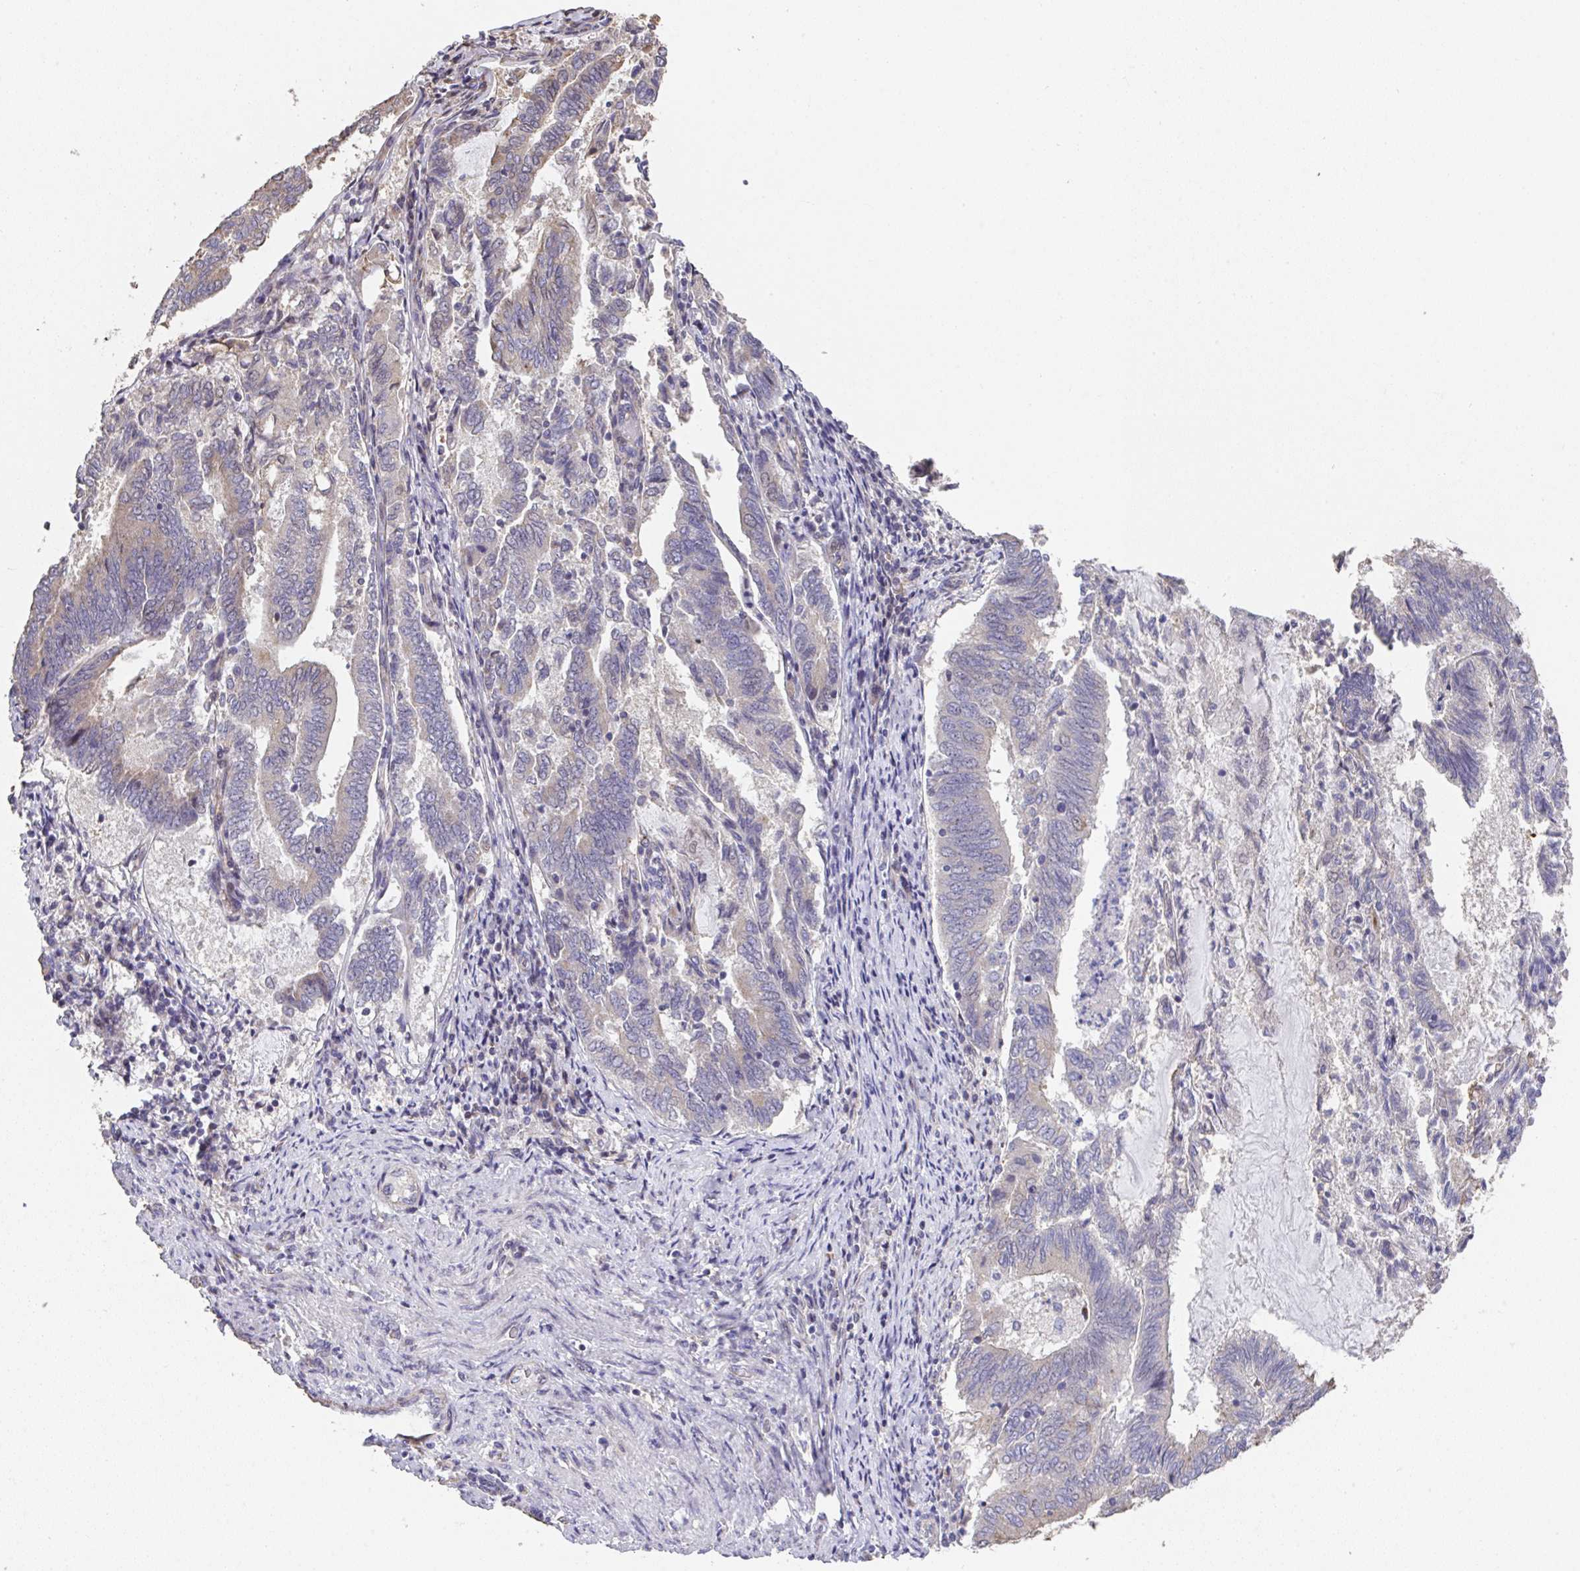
{"staining": {"intensity": "negative", "quantity": "none", "location": "none"}, "tissue": "endometrial cancer", "cell_type": "Tumor cells", "image_type": "cancer", "snomed": [{"axis": "morphology", "description": "Adenocarcinoma, NOS"}, {"axis": "topography", "description": "Endometrium"}], "caption": "Immunohistochemical staining of human endometrial cancer shows no significant expression in tumor cells.", "gene": "RUNDC3B", "patient": {"sex": "female", "age": 80}}